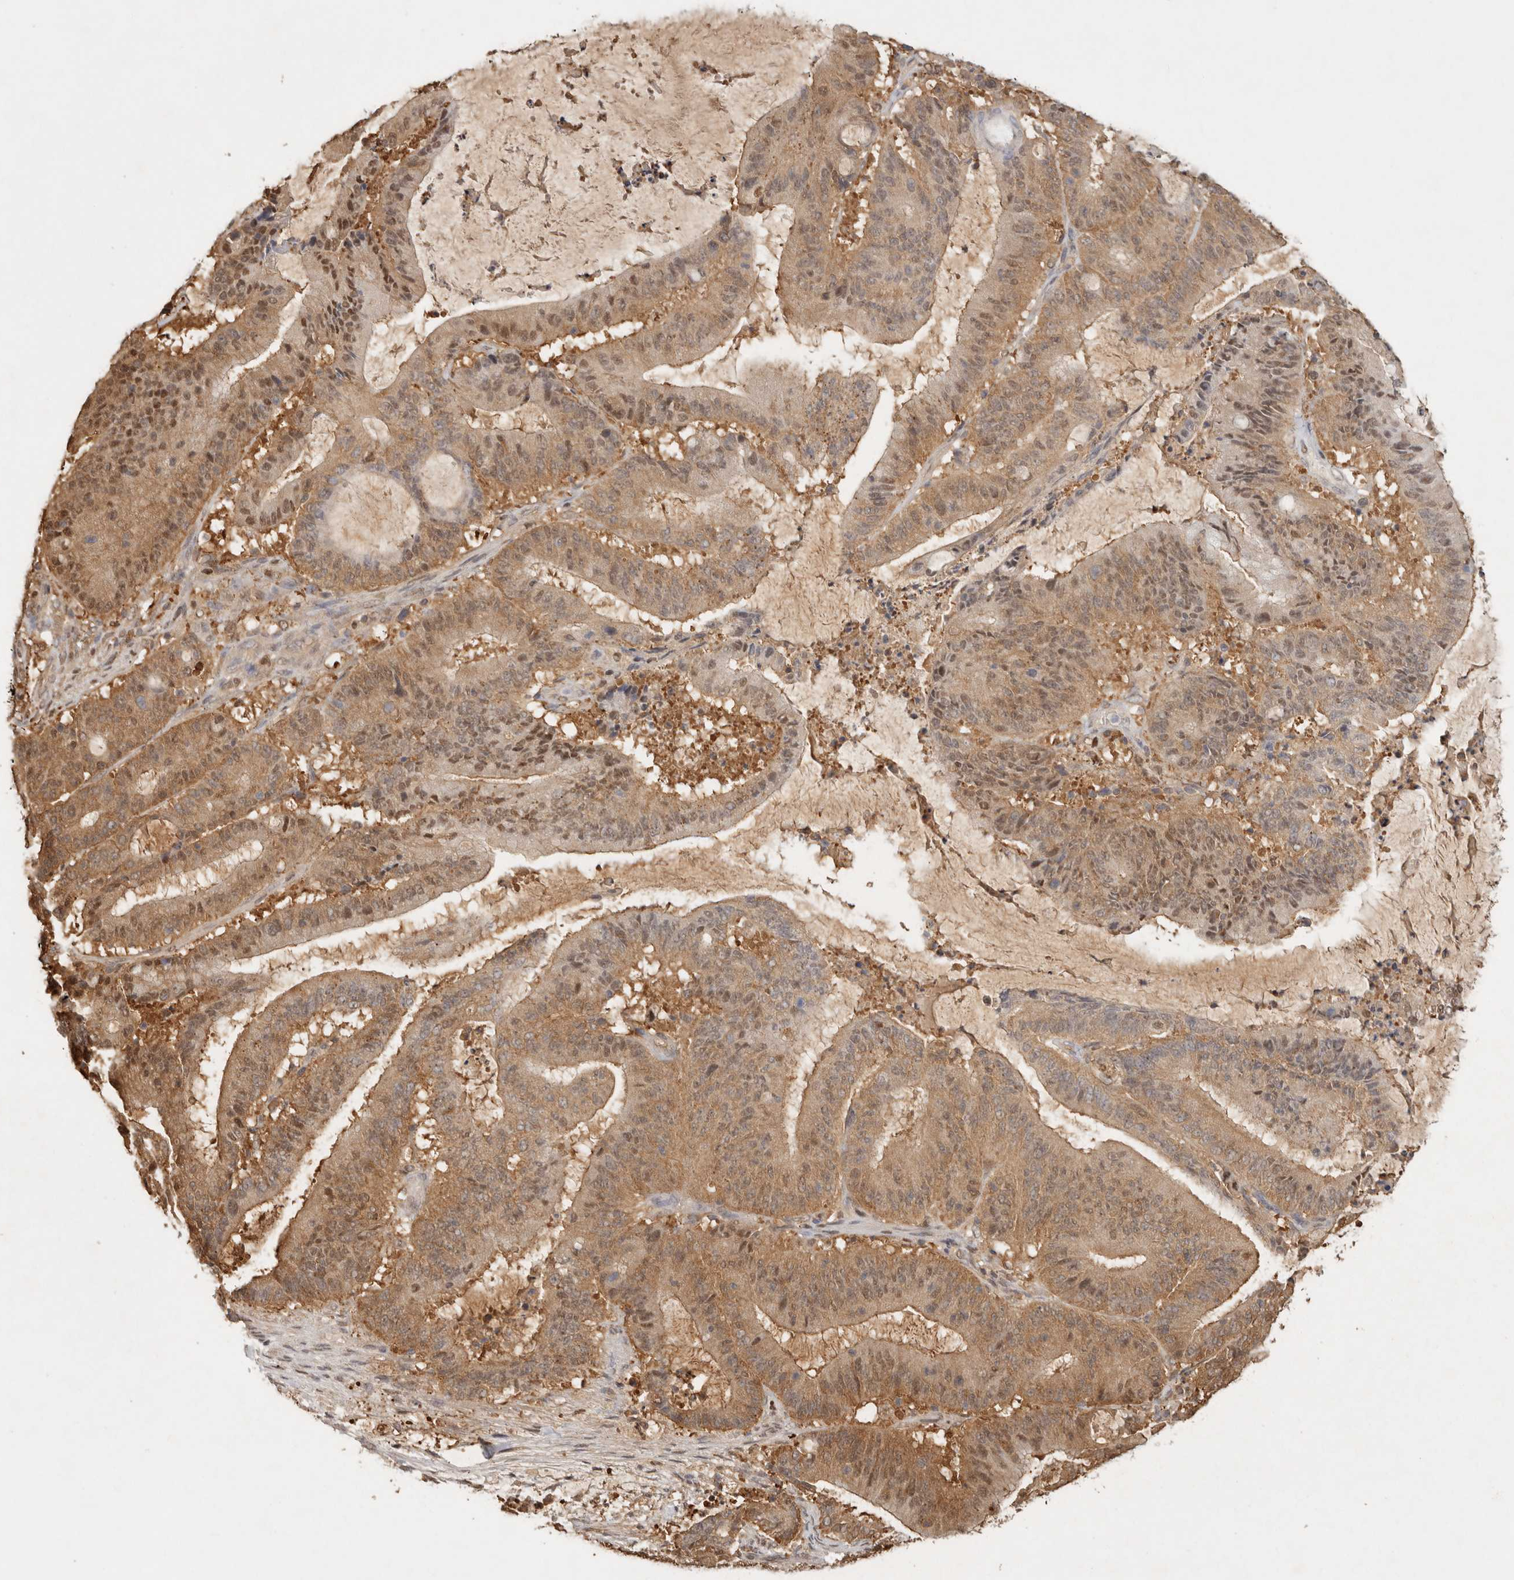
{"staining": {"intensity": "moderate", "quantity": ">75%", "location": "cytoplasmic/membranous,nuclear"}, "tissue": "liver cancer", "cell_type": "Tumor cells", "image_type": "cancer", "snomed": [{"axis": "morphology", "description": "Normal tissue, NOS"}, {"axis": "morphology", "description": "Cholangiocarcinoma"}, {"axis": "topography", "description": "Liver"}, {"axis": "topography", "description": "Peripheral nerve tissue"}], "caption": "A brown stain highlights moderate cytoplasmic/membranous and nuclear positivity of a protein in liver cancer (cholangiocarcinoma) tumor cells.", "gene": "PSMA5", "patient": {"sex": "female", "age": 73}}